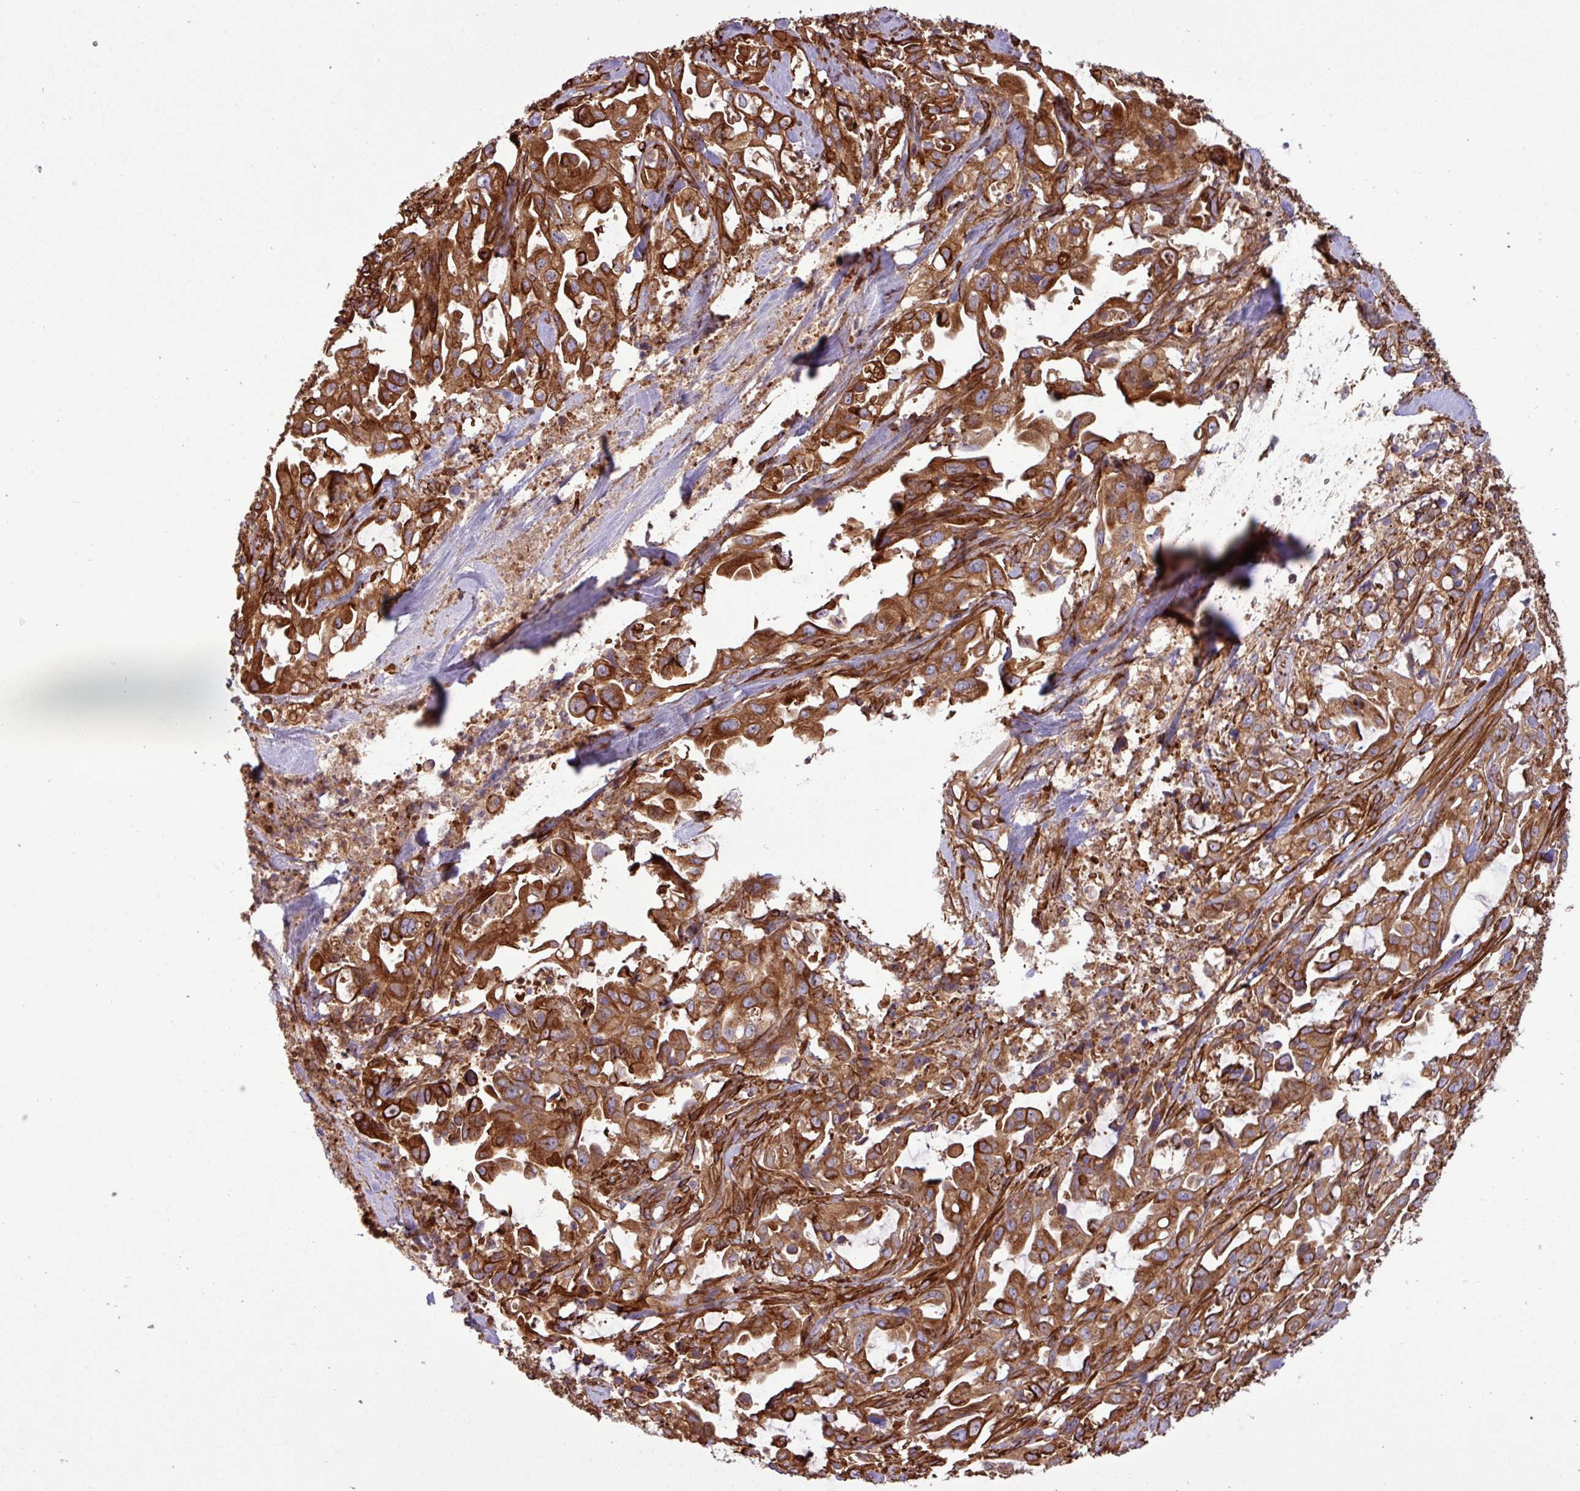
{"staining": {"intensity": "strong", "quantity": ">75%", "location": "cytoplasmic/membranous"}, "tissue": "pancreatic cancer", "cell_type": "Tumor cells", "image_type": "cancer", "snomed": [{"axis": "morphology", "description": "Adenocarcinoma, NOS"}, {"axis": "topography", "description": "Pancreas"}], "caption": "Pancreatic cancer stained with a protein marker demonstrates strong staining in tumor cells.", "gene": "ZNF300", "patient": {"sex": "female", "age": 61}}